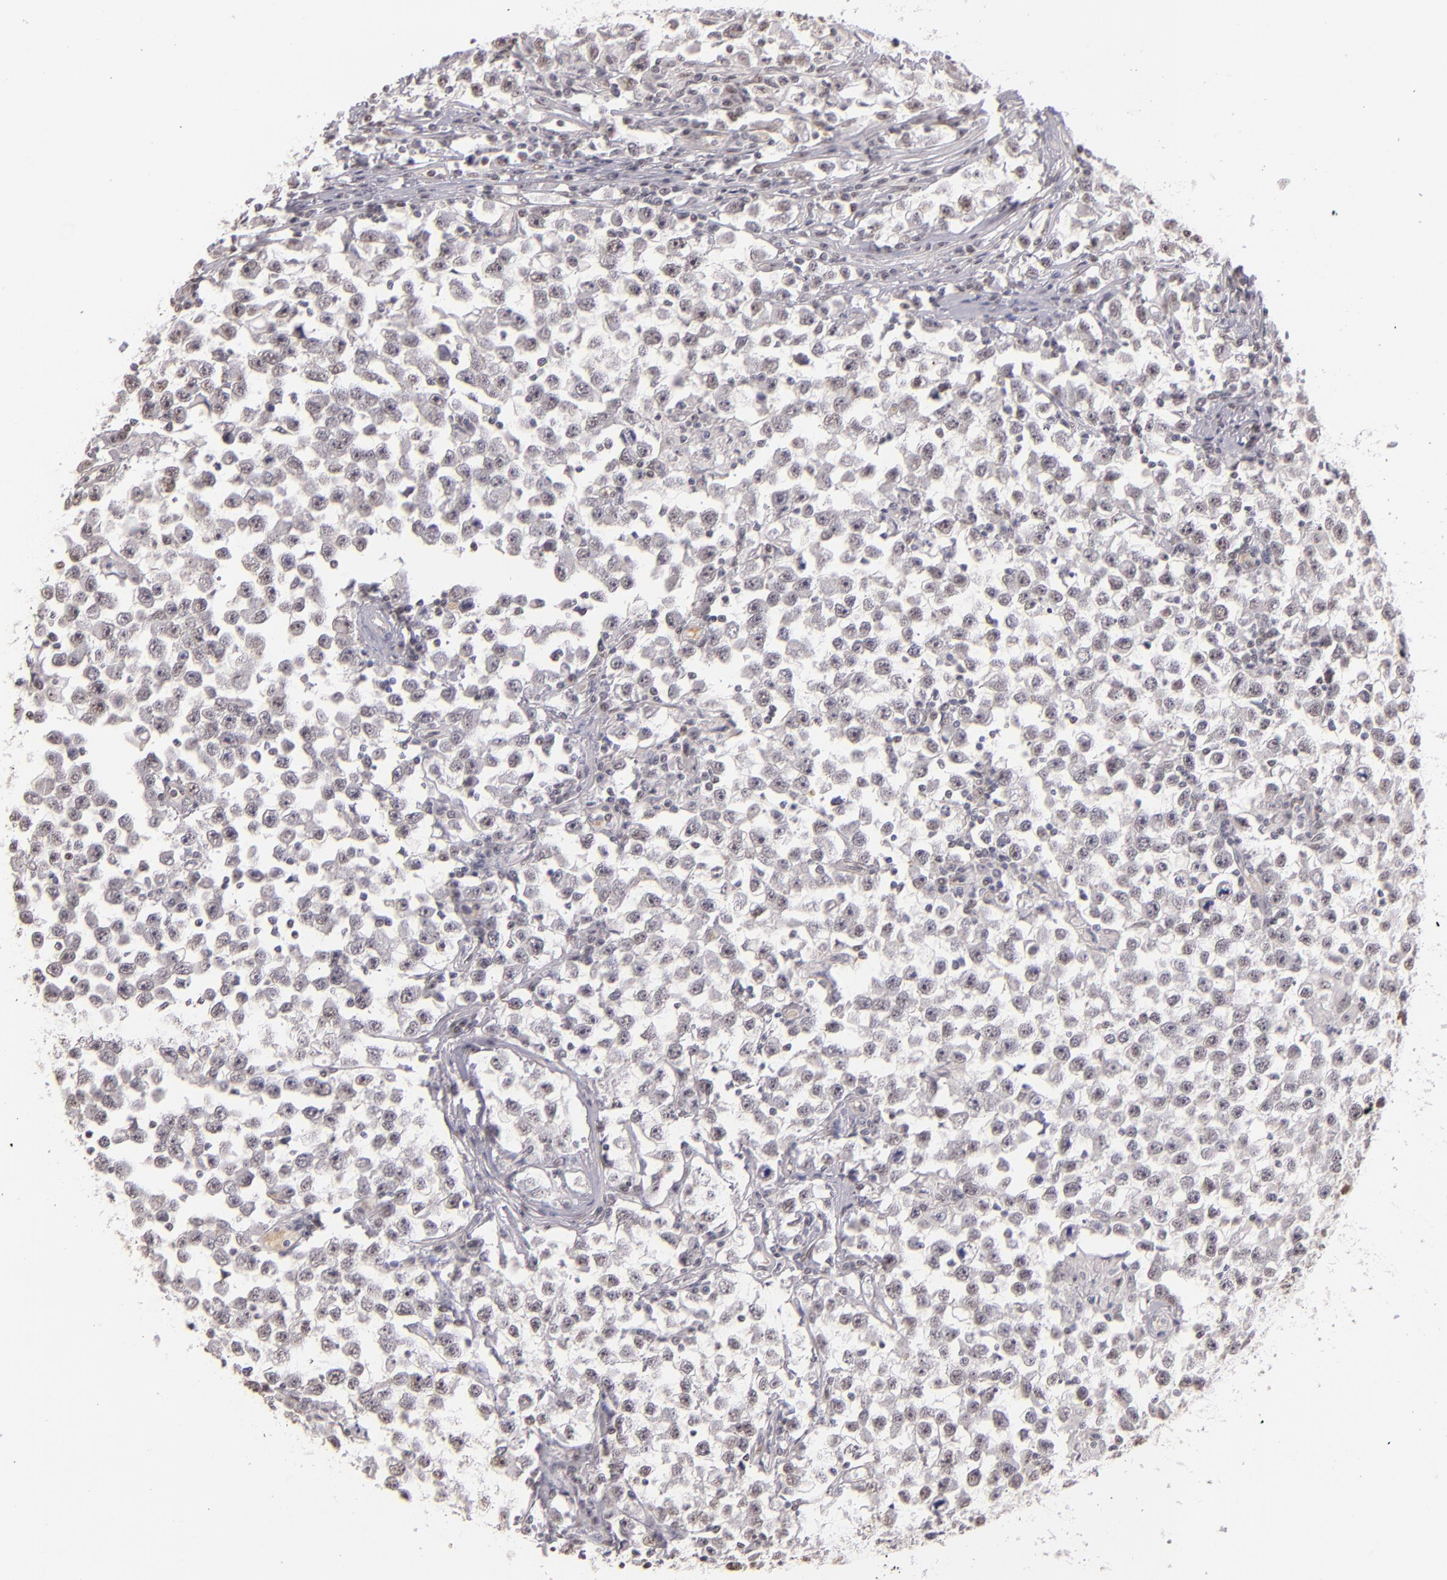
{"staining": {"intensity": "weak", "quantity": ">75%", "location": "nuclear"}, "tissue": "testis cancer", "cell_type": "Tumor cells", "image_type": "cancer", "snomed": [{"axis": "morphology", "description": "Seminoma, NOS"}, {"axis": "topography", "description": "Testis"}], "caption": "Weak nuclear protein positivity is identified in approximately >75% of tumor cells in testis seminoma.", "gene": "NCOR2", "patient": {"sex": "male", "age": 33}}